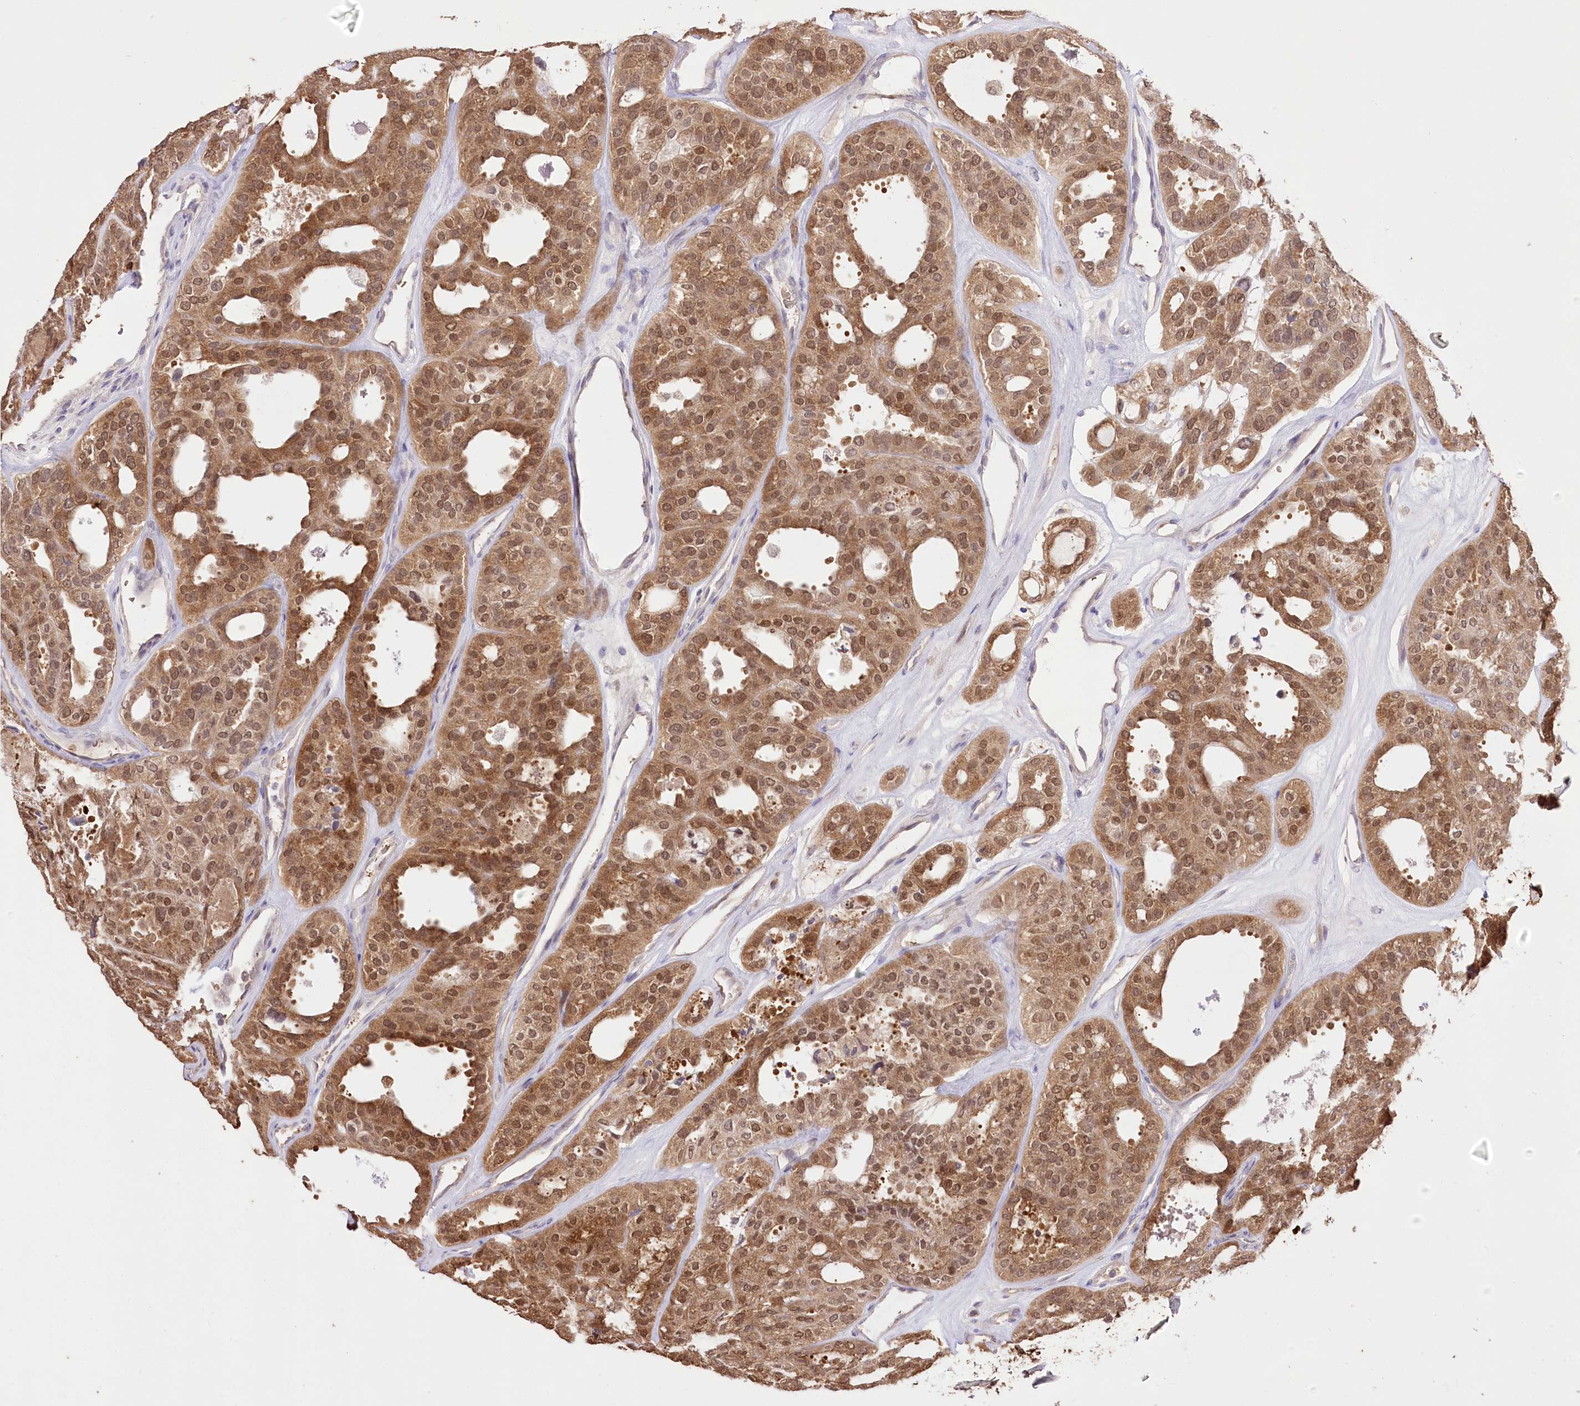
{"staining": {"intensity": "moderate", "quantity": ">75%", "location": "cytoplasmic/membranous,nuclear"}, "tissue": "thyroid cancer", "cell_type": "Tumor cells", "image_type": "cancer", "snomed": [{"axis": "morphology", "description": "Follicular adenoma carcinoma, NOS"}, {"axis": "topography", "description": "Thyroid gland"}], "caption": "Protein expression analysis of human thyroid cancer reveals moderate cytoplasmic/membranous and nuclear positivity in approximately >75% of tumor cells.", "gene": "R3HDM2", "patient": {"sex": "male", "age": 75}}